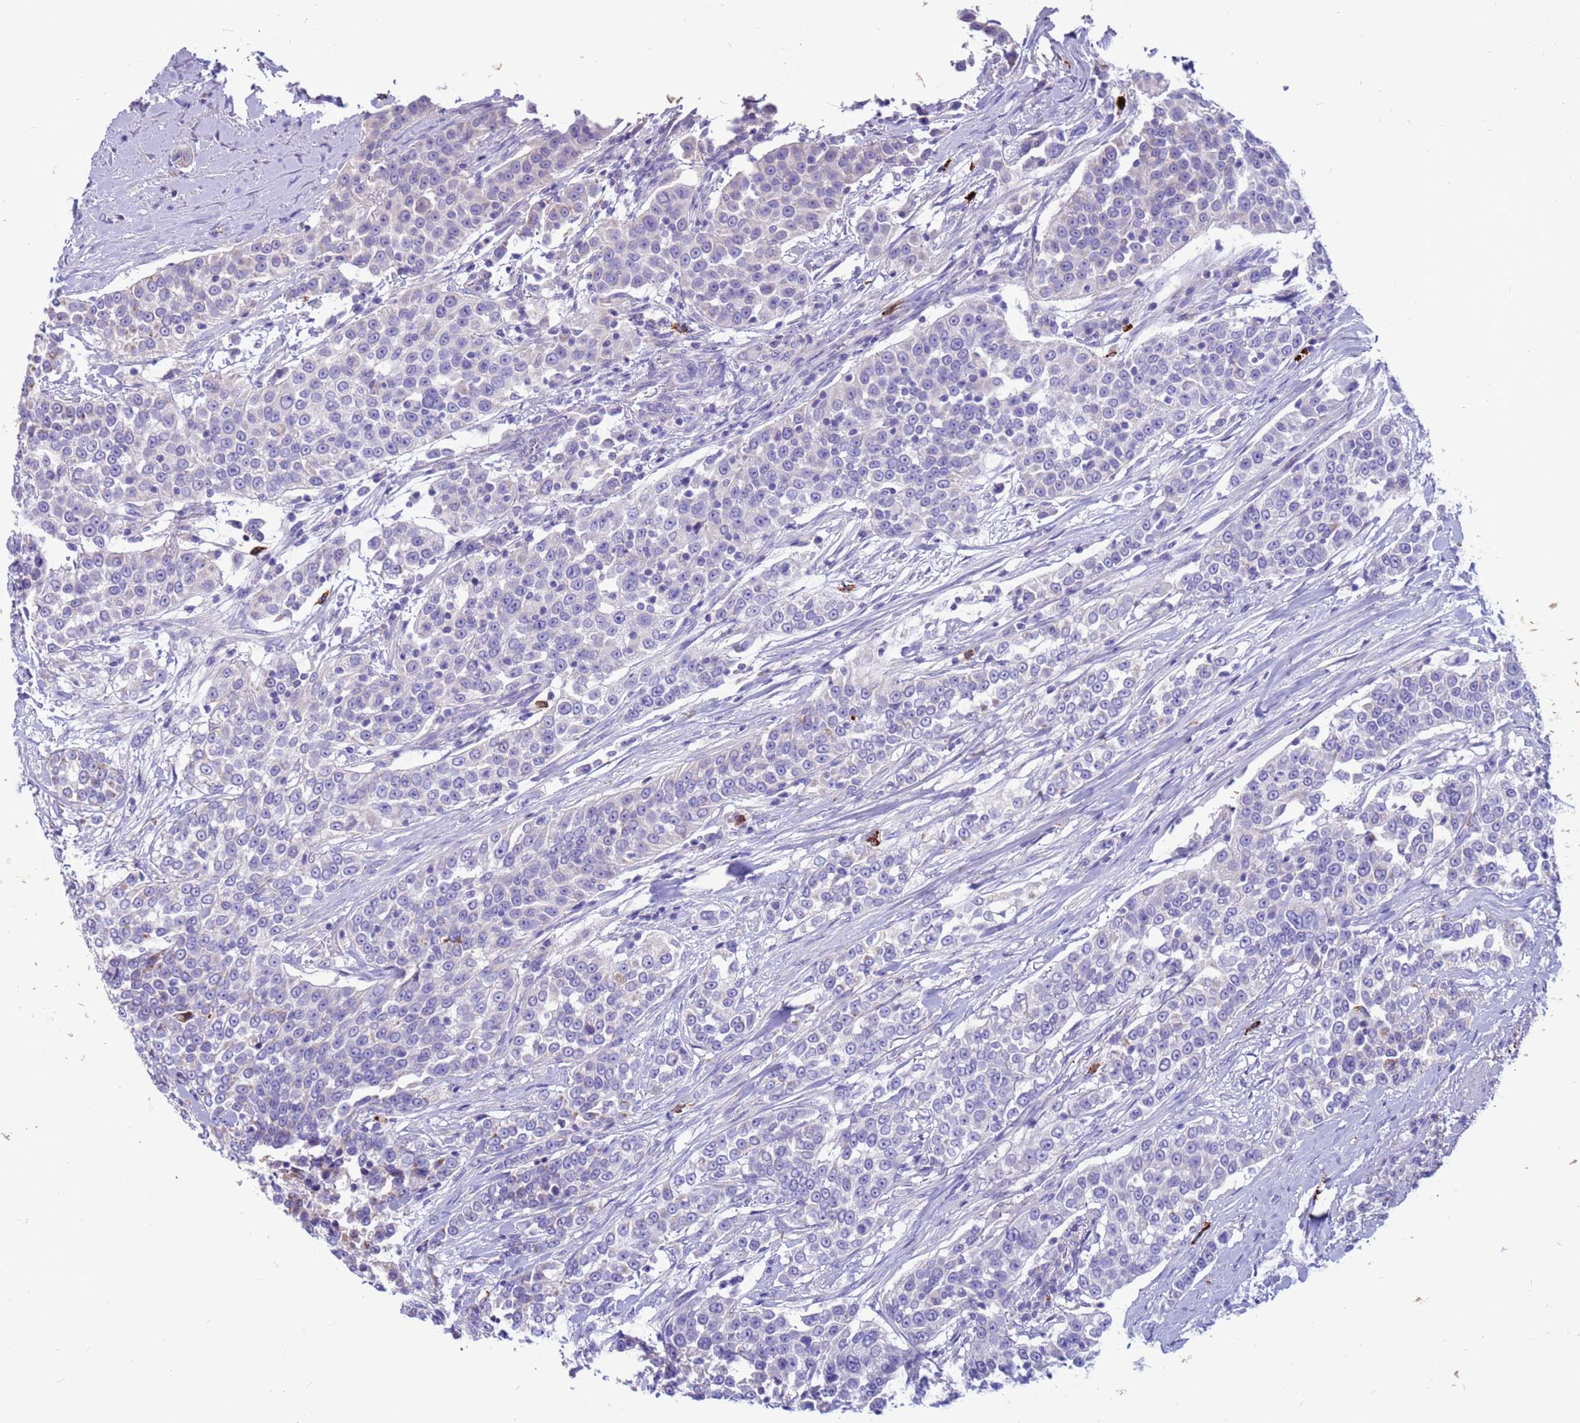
{"staining": {"intensity": "negative", "quantity": "none", "location": "none"}, "tissue": "urothelial cancer", "cell_type": "Tumor cells", "image_type": "cancer", "snomed": [{"axis": "morphology", "description": "Urothelial carcinoma, High grade"}, {"axis": "topography", "description": "Urinary bladder"}], "caption": "Immunohistochemistry photomicrograph of neoplastic tissue: urothelial cancer stained with DAB demonstrates no significant protein positivity in tumor cells. The staining is performed using DAB brown chromogen with nuclei counter-stained in using hematoxylin.", "gene": "PDE10A", "patient": {"sex": "female", "age": 80}}